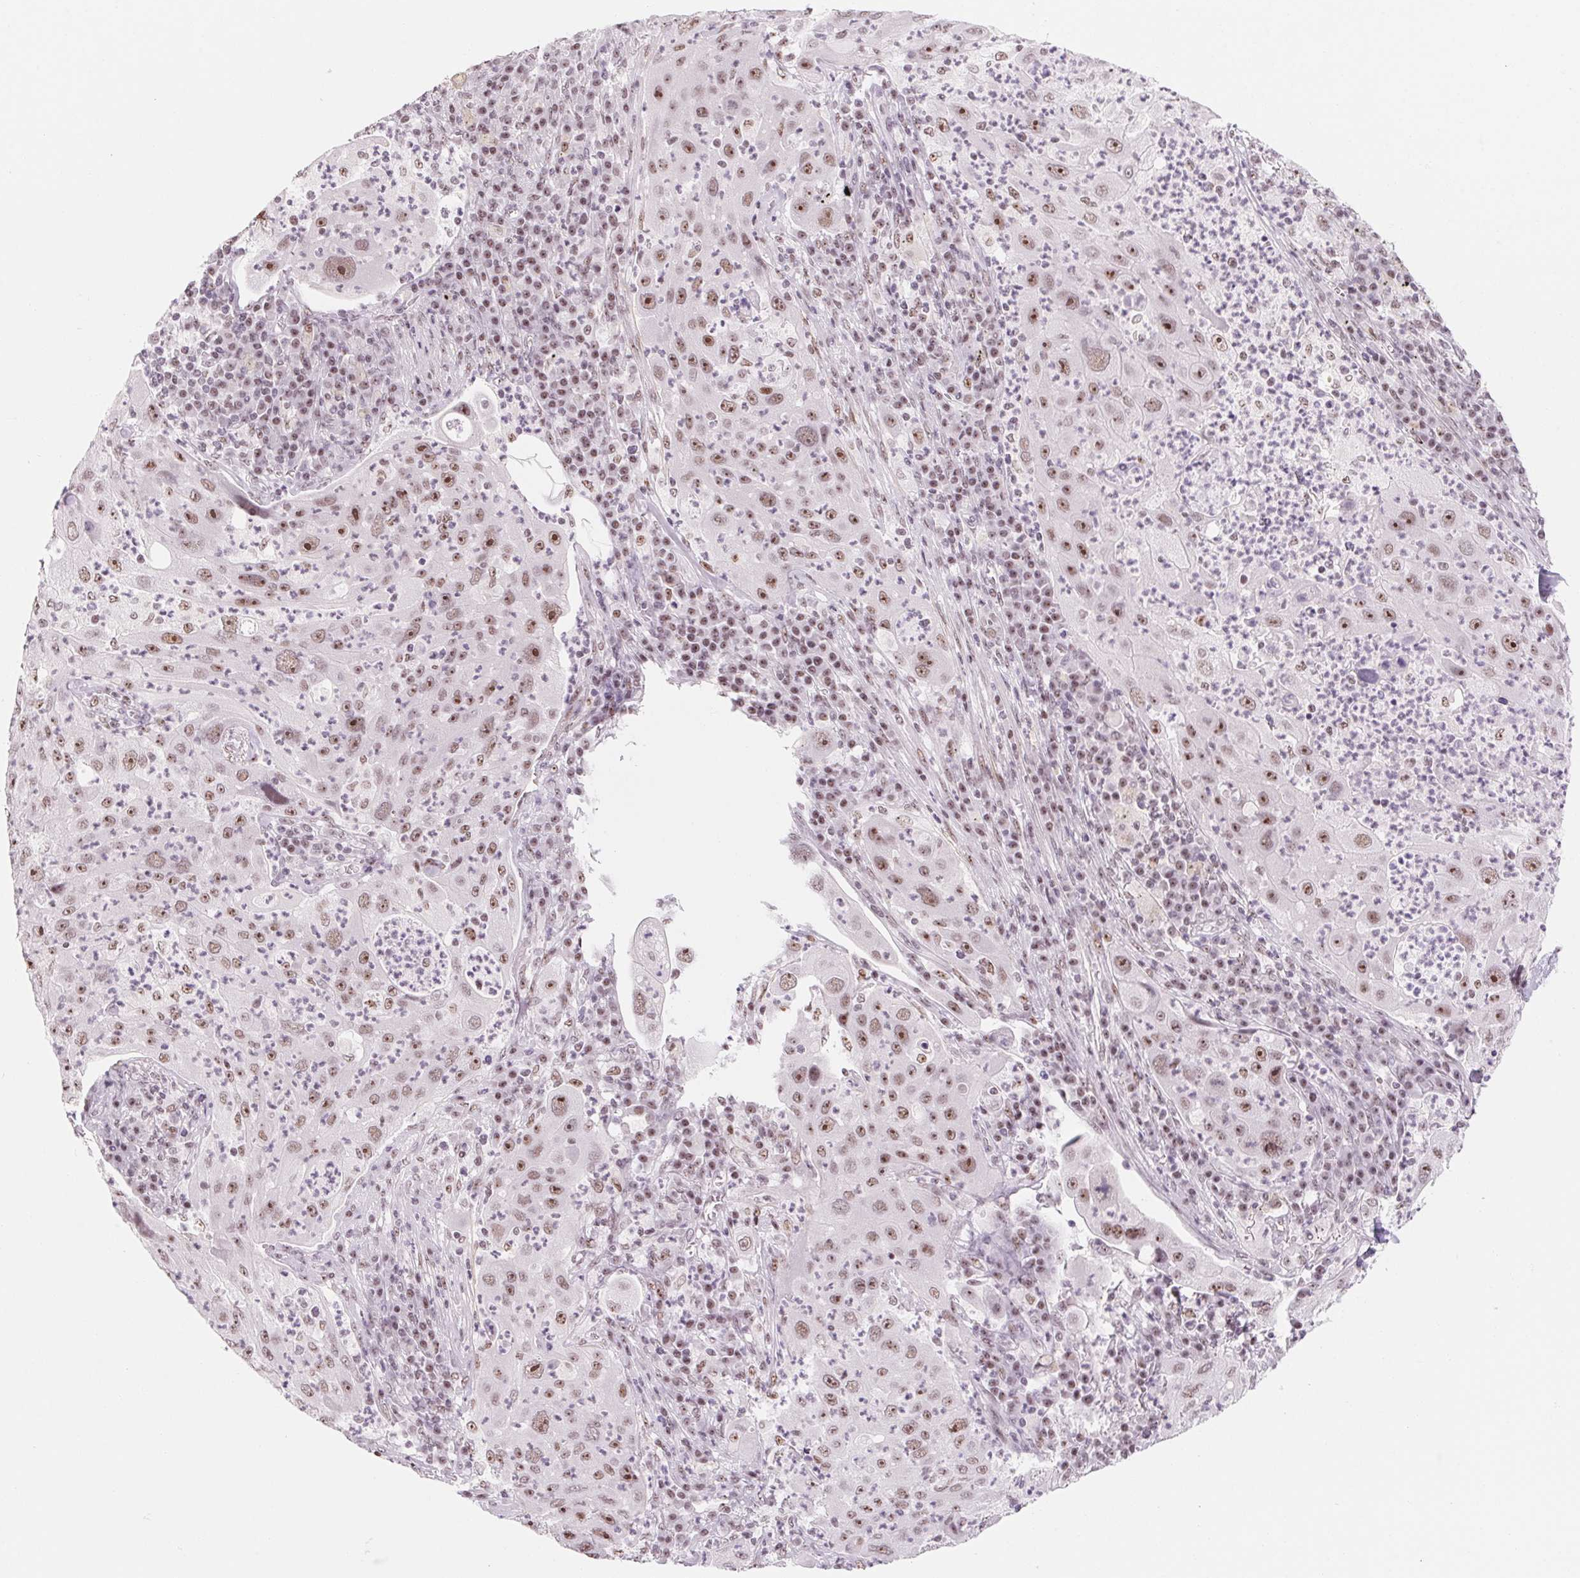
{"staining": {"intensity": "moderate", "quantity": ">75%", "location": "nuclear"}, "tissue": "lung cancer", "cell_type": "Tumor cells", "image_type": "cancer", "snomed": [{"axis": "morphology", "description": "Squamous cell carcinoma, NOS"}, {"axis": "topography", "description": "Lung"}], "caption": "Squamous cell carcinoma (lung) tissue reveals moderate nuclear expression in about >75% of tumor cells The staining was performed using DAB (3,3'-diaminobenzidine) to visualize the protein expression in brown, while the nuclei were stained in blue with hematoxylin (Magnification: 20x).", "gene": "ZIC4", "patient": {"sex": "female", "age": 59}}